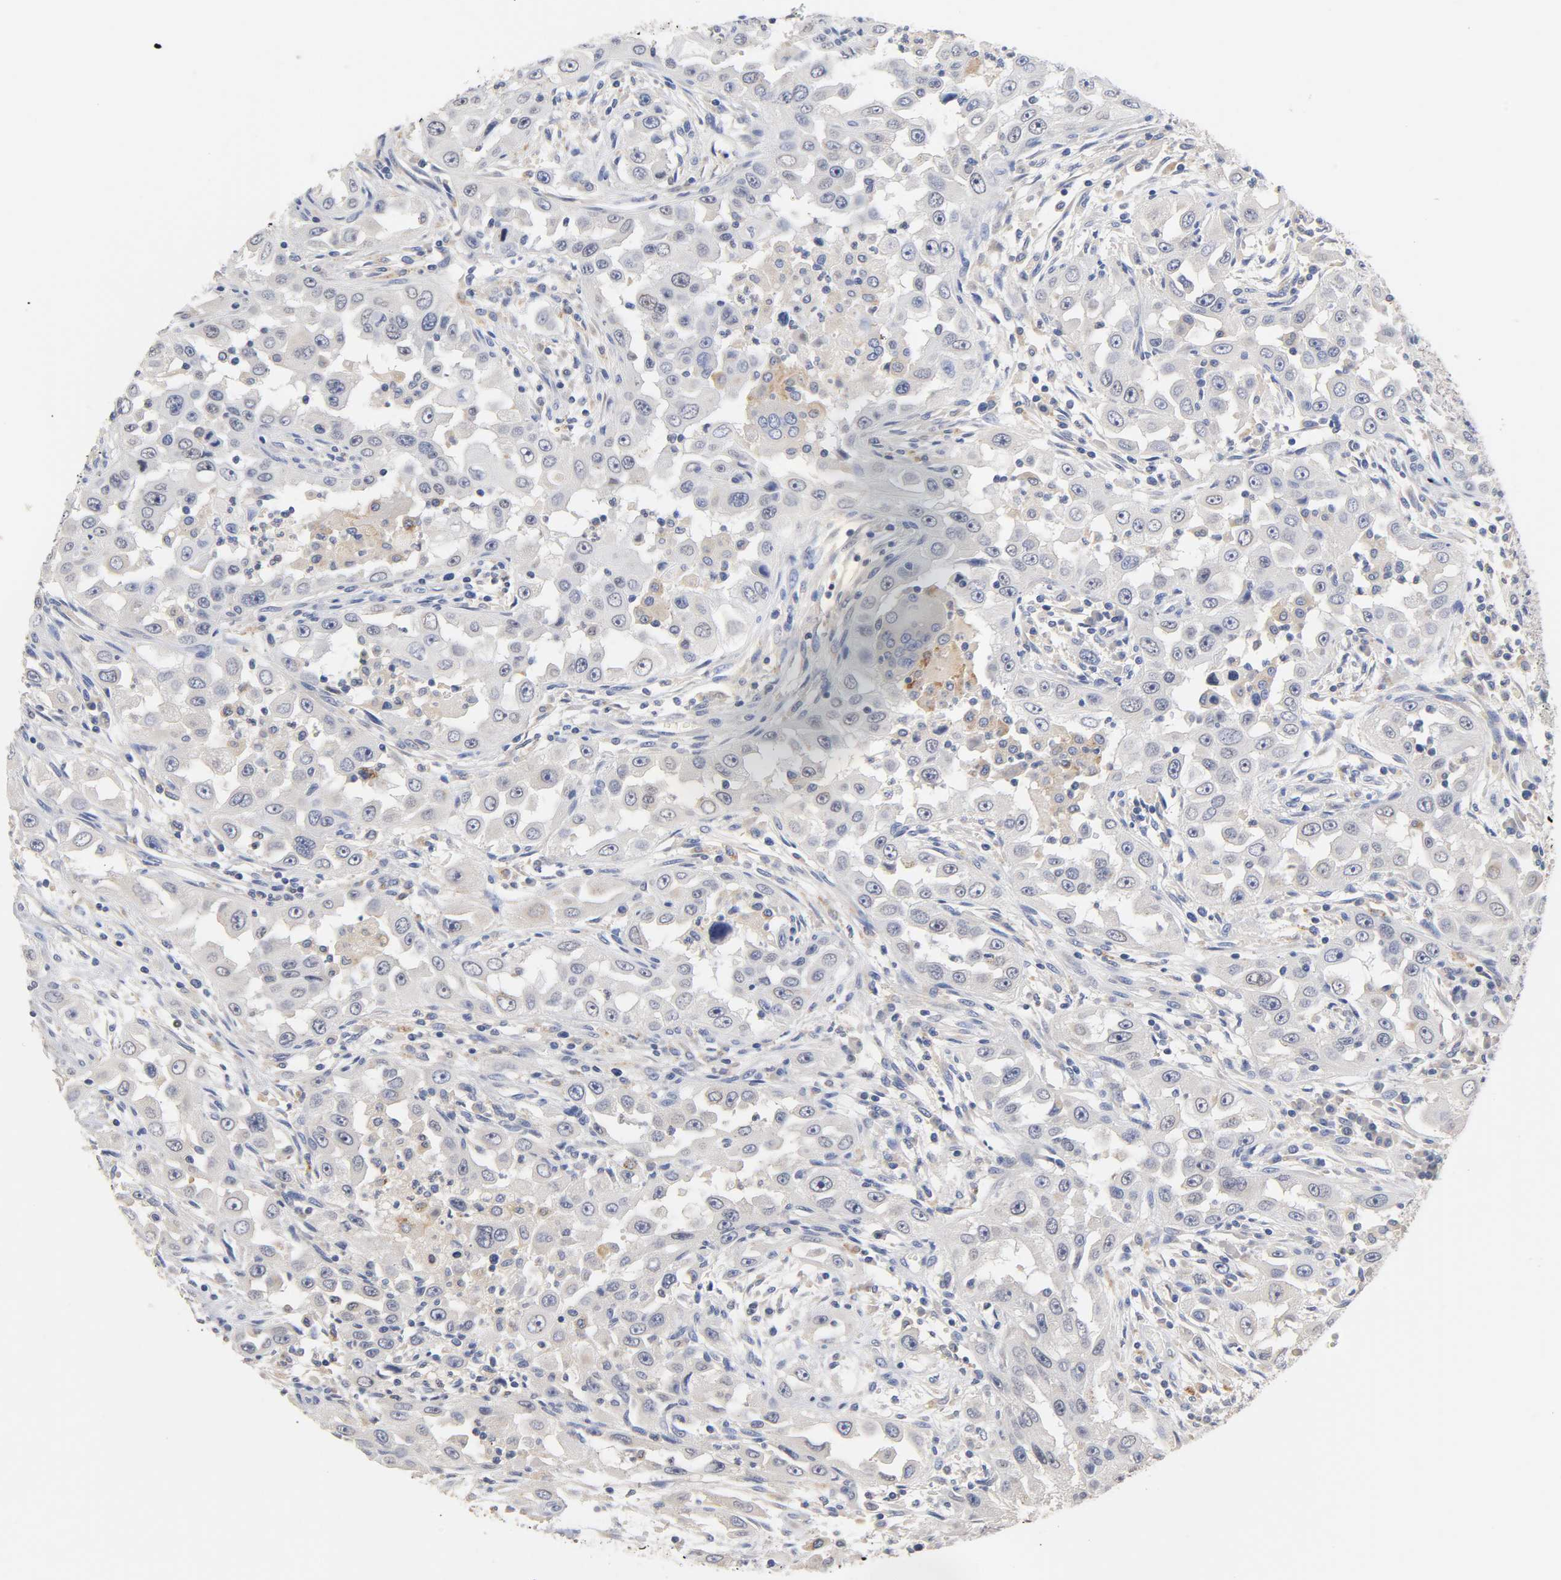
{"staining": {"intensity": "weak", "quantity": "25%-75%", "location": "cytoplasmic/membranous"}, "tissue": "head and neck cancer", "cell_type": "Tumor cells", "image_type": "cancer", "snomed": [{"axis": "morphology", "description": "Carcinoma, NOS"}, {"axis": "topography", "description": "Head-Neck"}], "caption": "An image of head and neck cancer stained for a protein reveals weak cytoplasmic/membranous brown staining in tumor cells.", "gene": "SEMA5A", "patient": {"sex": "male", "age": 87}}